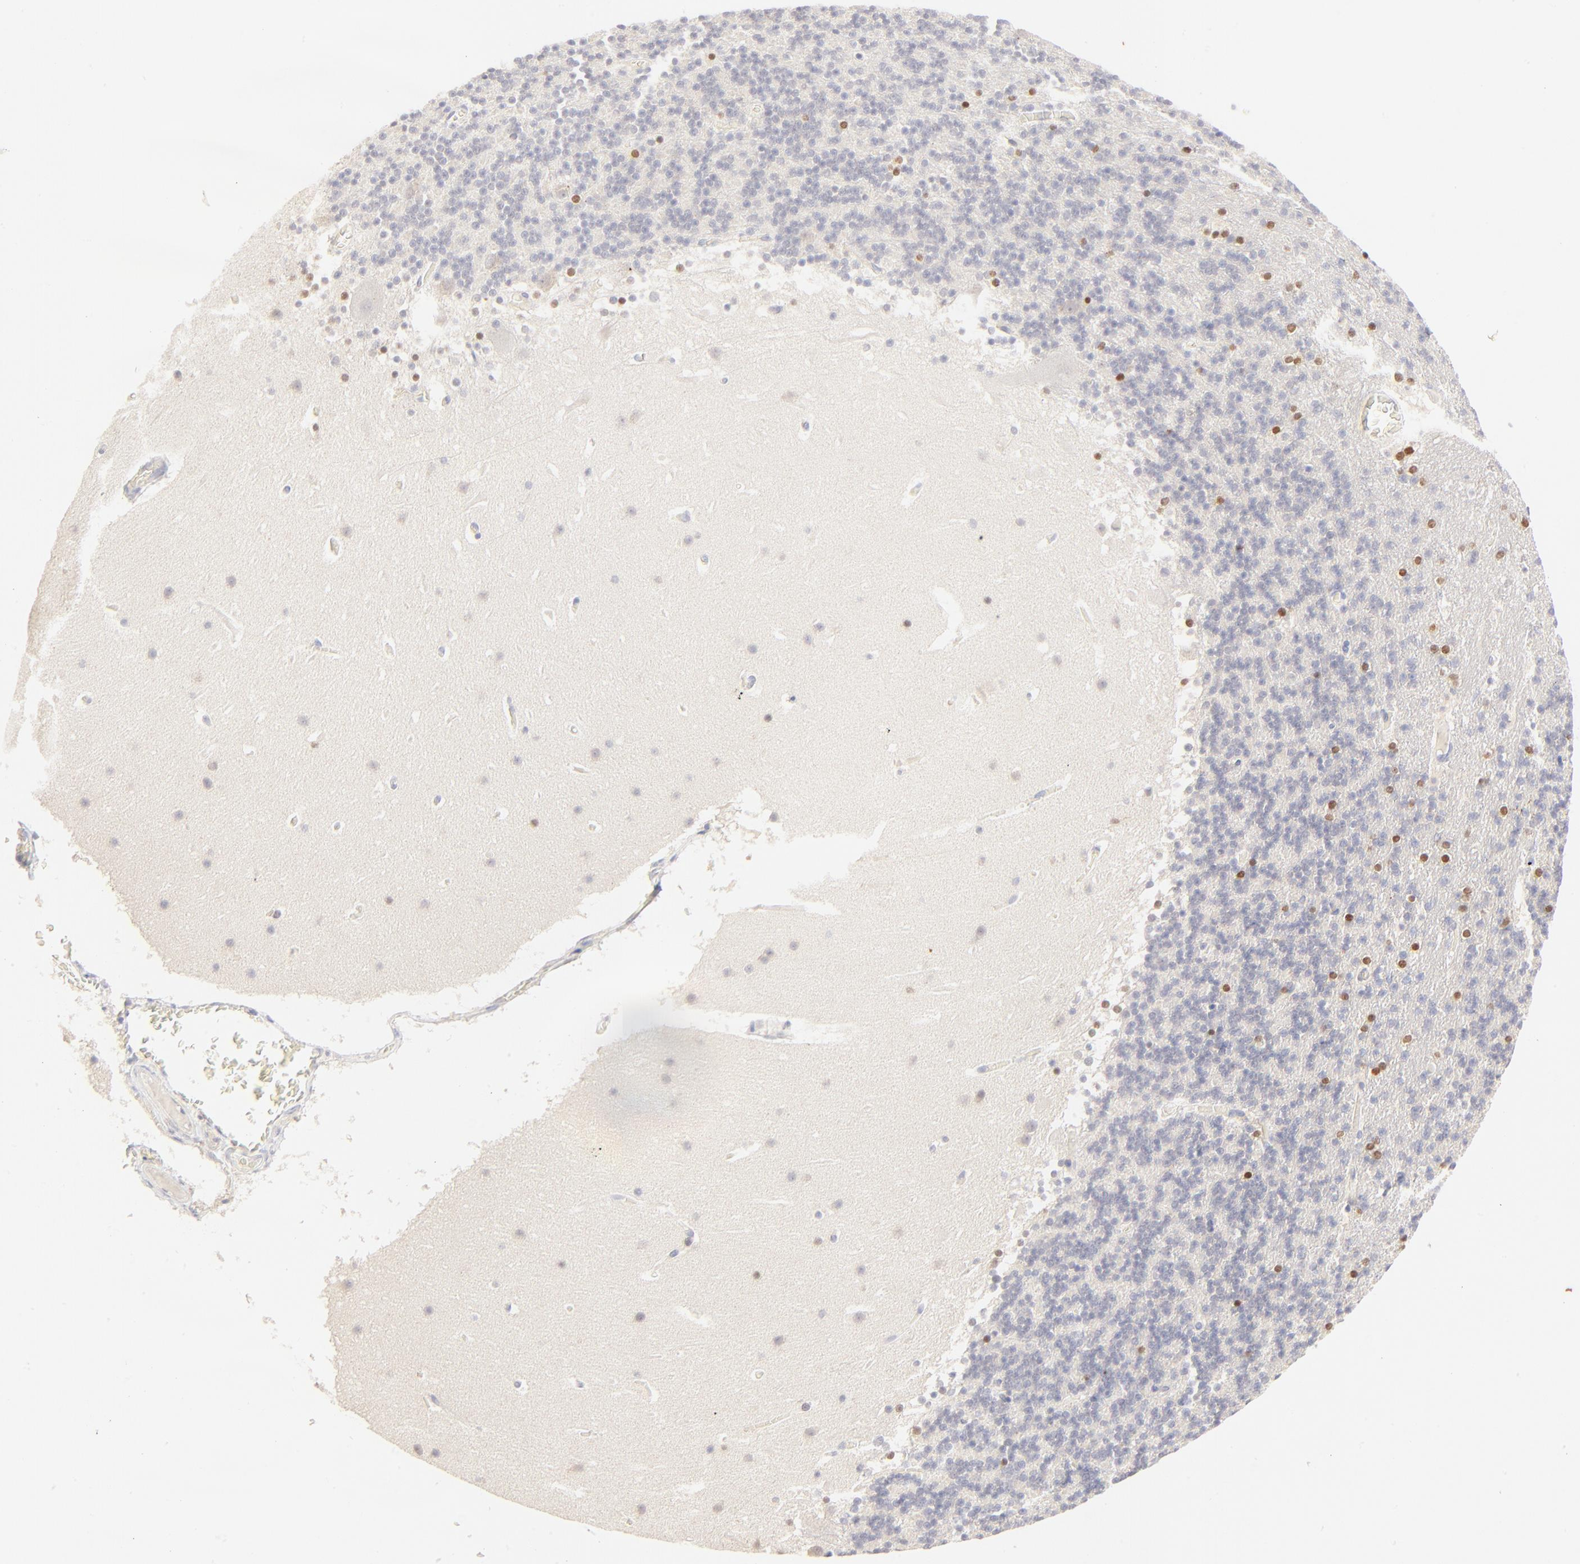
{"staining": {"intensity": "negative", "quantity": "none", "location": "none"}, "tissue": "cerebellum", "cell_type": "Cells in granular layer", "image_type": "normal", "snomed": [{"axis": "morphology", "description": "Normal tissue, NOS"}, {"axis": "topography", "description": "Cerebellum"}], "caption": "Histopathology image shows no significant protein positivity in cells in granular layer of benign cerebellum. Brightfield microscopy of IHC stained with DAB (brown) and hematoxylin (blue), captured at high magnification.", "gene": "NKX2", "patient": {"sex": "male", "age": 45}}